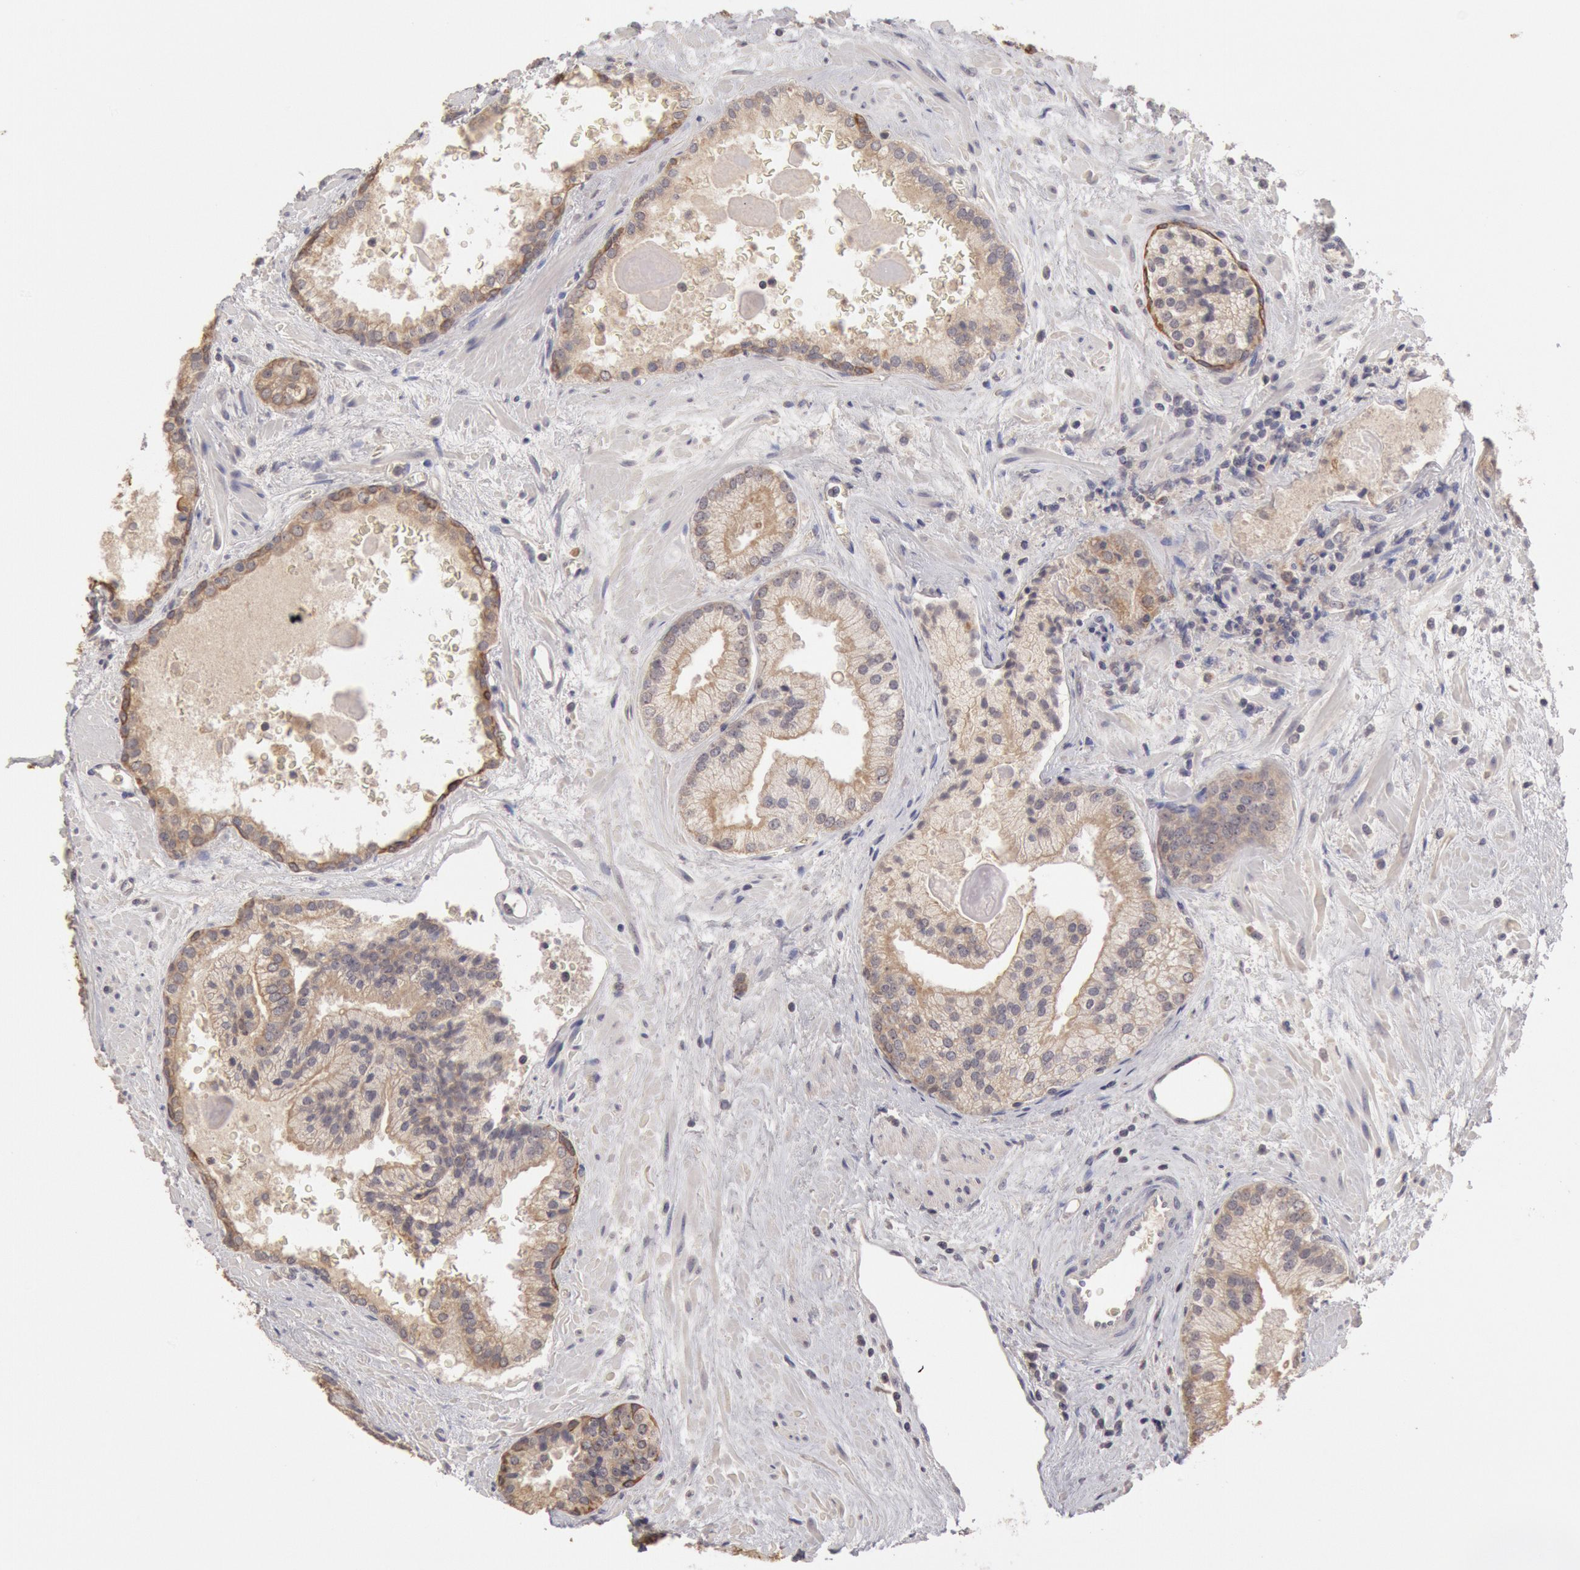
{"staining": {"intensity": "weak", "quantity": ">75%", "location": "cytoplasmic/membranous"}, "tissue": "prostate cancer", "cell_type": "Tumor cells", "image_type": "cancer", "snomed": [{"axis": "morphology", "description": "Adenocarcinoma, Medium grade"}, {"axis": "topography", "description": "Prostate"}], "caption": "Medium-grade adenocarcinoma (prostate) was stained to show a protein in brown. There is low levels of weak cytoplasmic/membranous positivity in approximately >75% of tumor cells. Using DAB (brown) and hematoxylin (blue) stains, captured at high magnification using brightfield microscopy.", "gene": "ZFP36L1", "patient": {"sex": "male", "age": 70}}